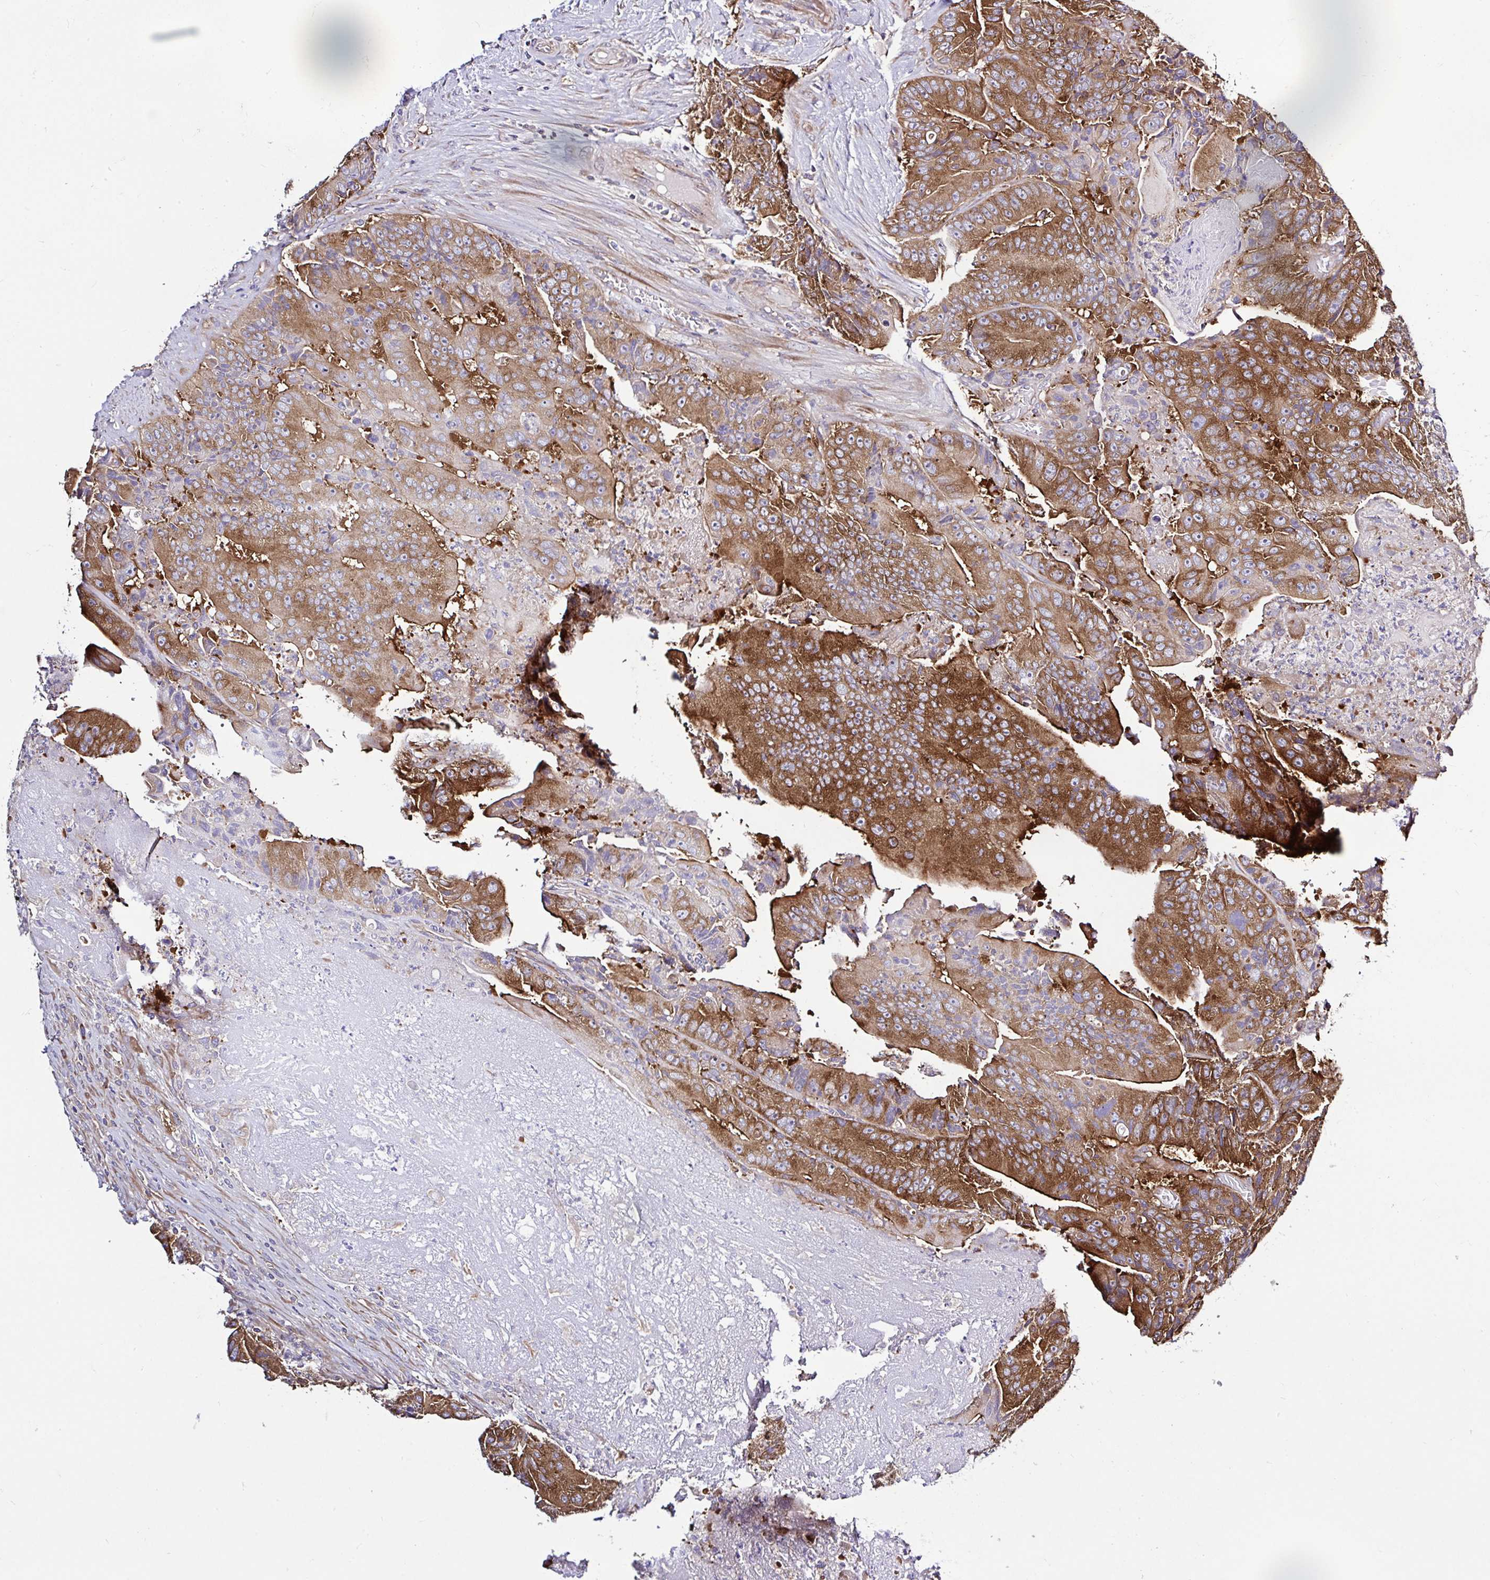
{"staining": {"intensity": "strong", "quantity": ">75%", "location": "cytoplasmic/membranous"}, "tissue": "colorectal cancer", "cell_type": "Tumor cells", "image_type": "cancer", "snomed": [{"axis": "morphology", "description": "Adenocarcinoma, NOS"}, {"axis": "topography", "description": "Colon"}], "caption": "Immunohistochemistry (IHC) histopathology image of neoplastic tissue: human colorectal cancer stained using IHC displays high levels of strong protein expression localized specifically in the cytoplasmic/membranous of tumor cells, appearing as a cytoplasmic/membranous brown color.", "gene": "LARS1", "patient": {"sex": "female", "age": 86}}